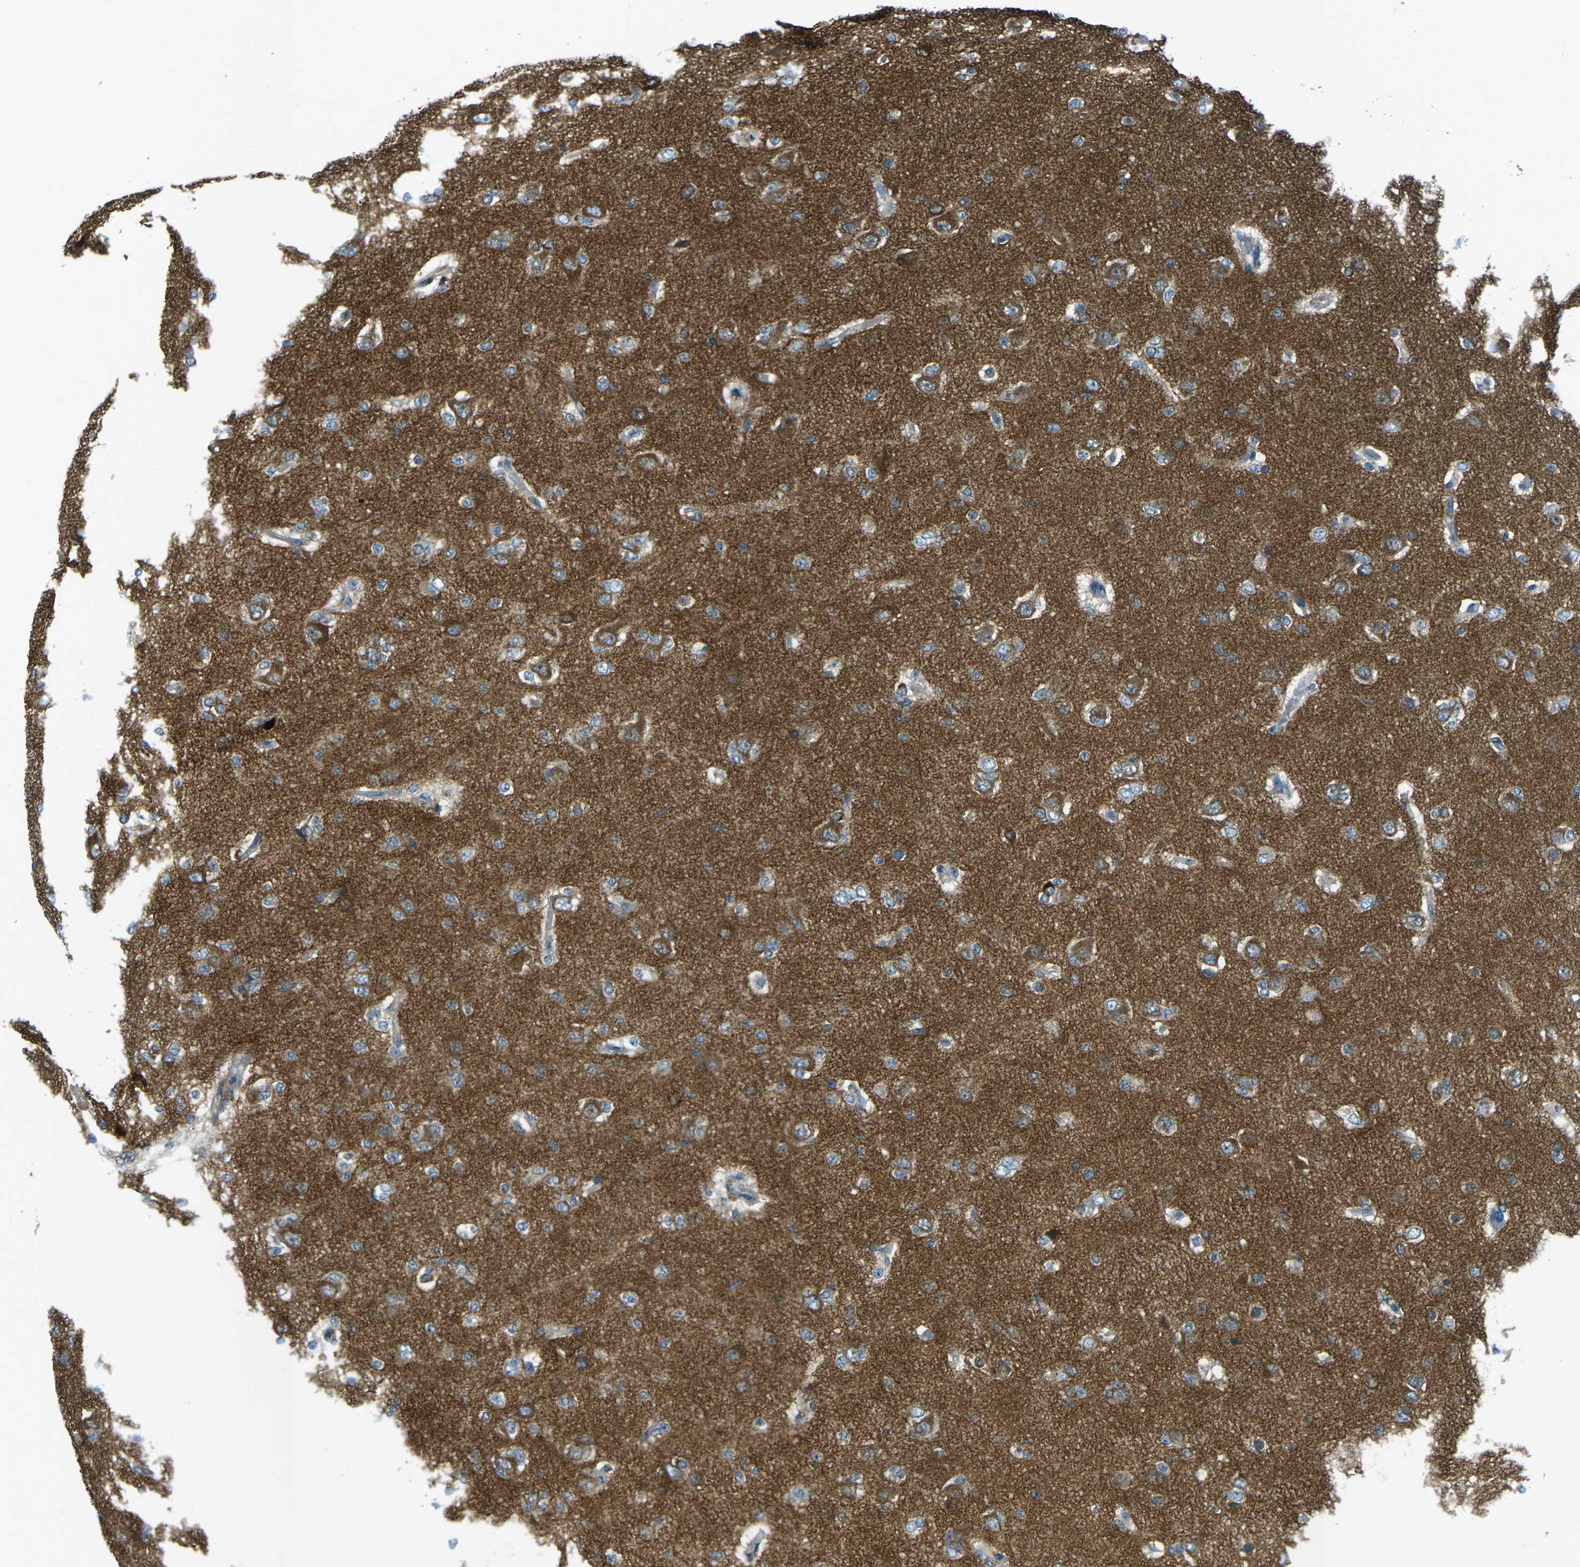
{"staining": {"intensity": "moderate", "quantity": ">75%", "location": "cytoplasmic/membranous"}, "tissue": "glioma", "cell_type": "Tumor cells", "image_type": "cancer", "snomed": [{"axis": "morphology", "description": "Glioma, malignant, Low grade"}, {"axis": "topography", "description": "Brain"}], "caption": "A brown stain highlights moderate cytoplasmic/membranous positivity of a protein in human malignant low-grade glioma tumor cells. Using DAB (3,3'-diaminobenzidine) (brown) and hematoxylin (blue) stains, captured at high magnification using brightfield microscopy.", "gene": "CDK17", "patient": {"sex": "male", "age": 38}}